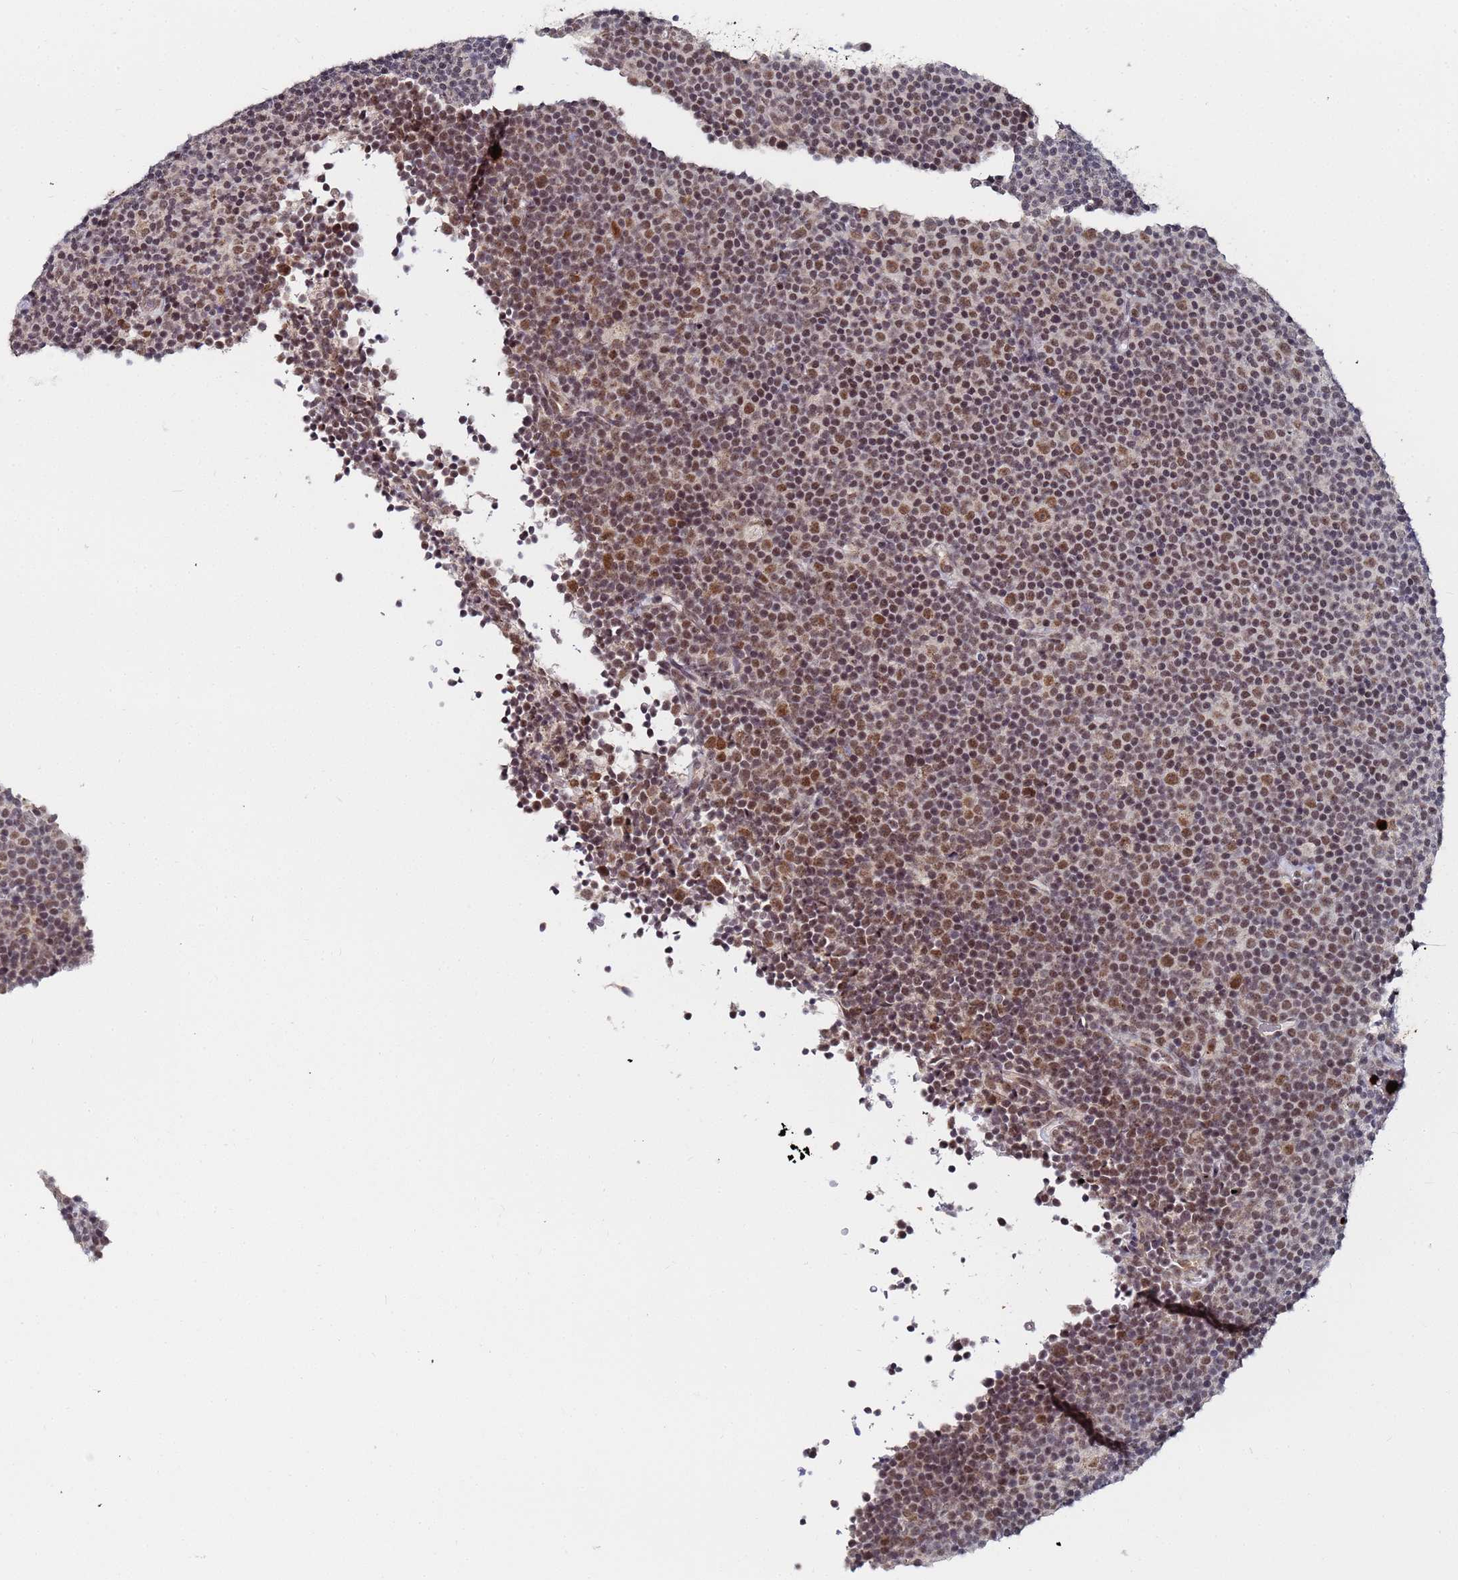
{"staining": {"intensity": "moderate", "quantity": "25%-75%", "location": "nuclear"}, "tissue": "lymphoma", "cell_type": "Tumor cells", "image_type": "cancer", "snomed": [{"axis": "morphology", "description": "Malignant lymphoma, non-Hodgkin's type, Low grade"}, {"axis": "topography", "description": "Lymph node"}], "caption": "Protein positivity by immunohistochemistry shows moderate nuclear staining in about 25%-75% of tumor cells in lymphoma. Immunohistochemistry stains the protein of interest in brown and the nuclei are stained blue.", "gene": "MTCL1", "patient": {"sex": "female", "age": 67}}